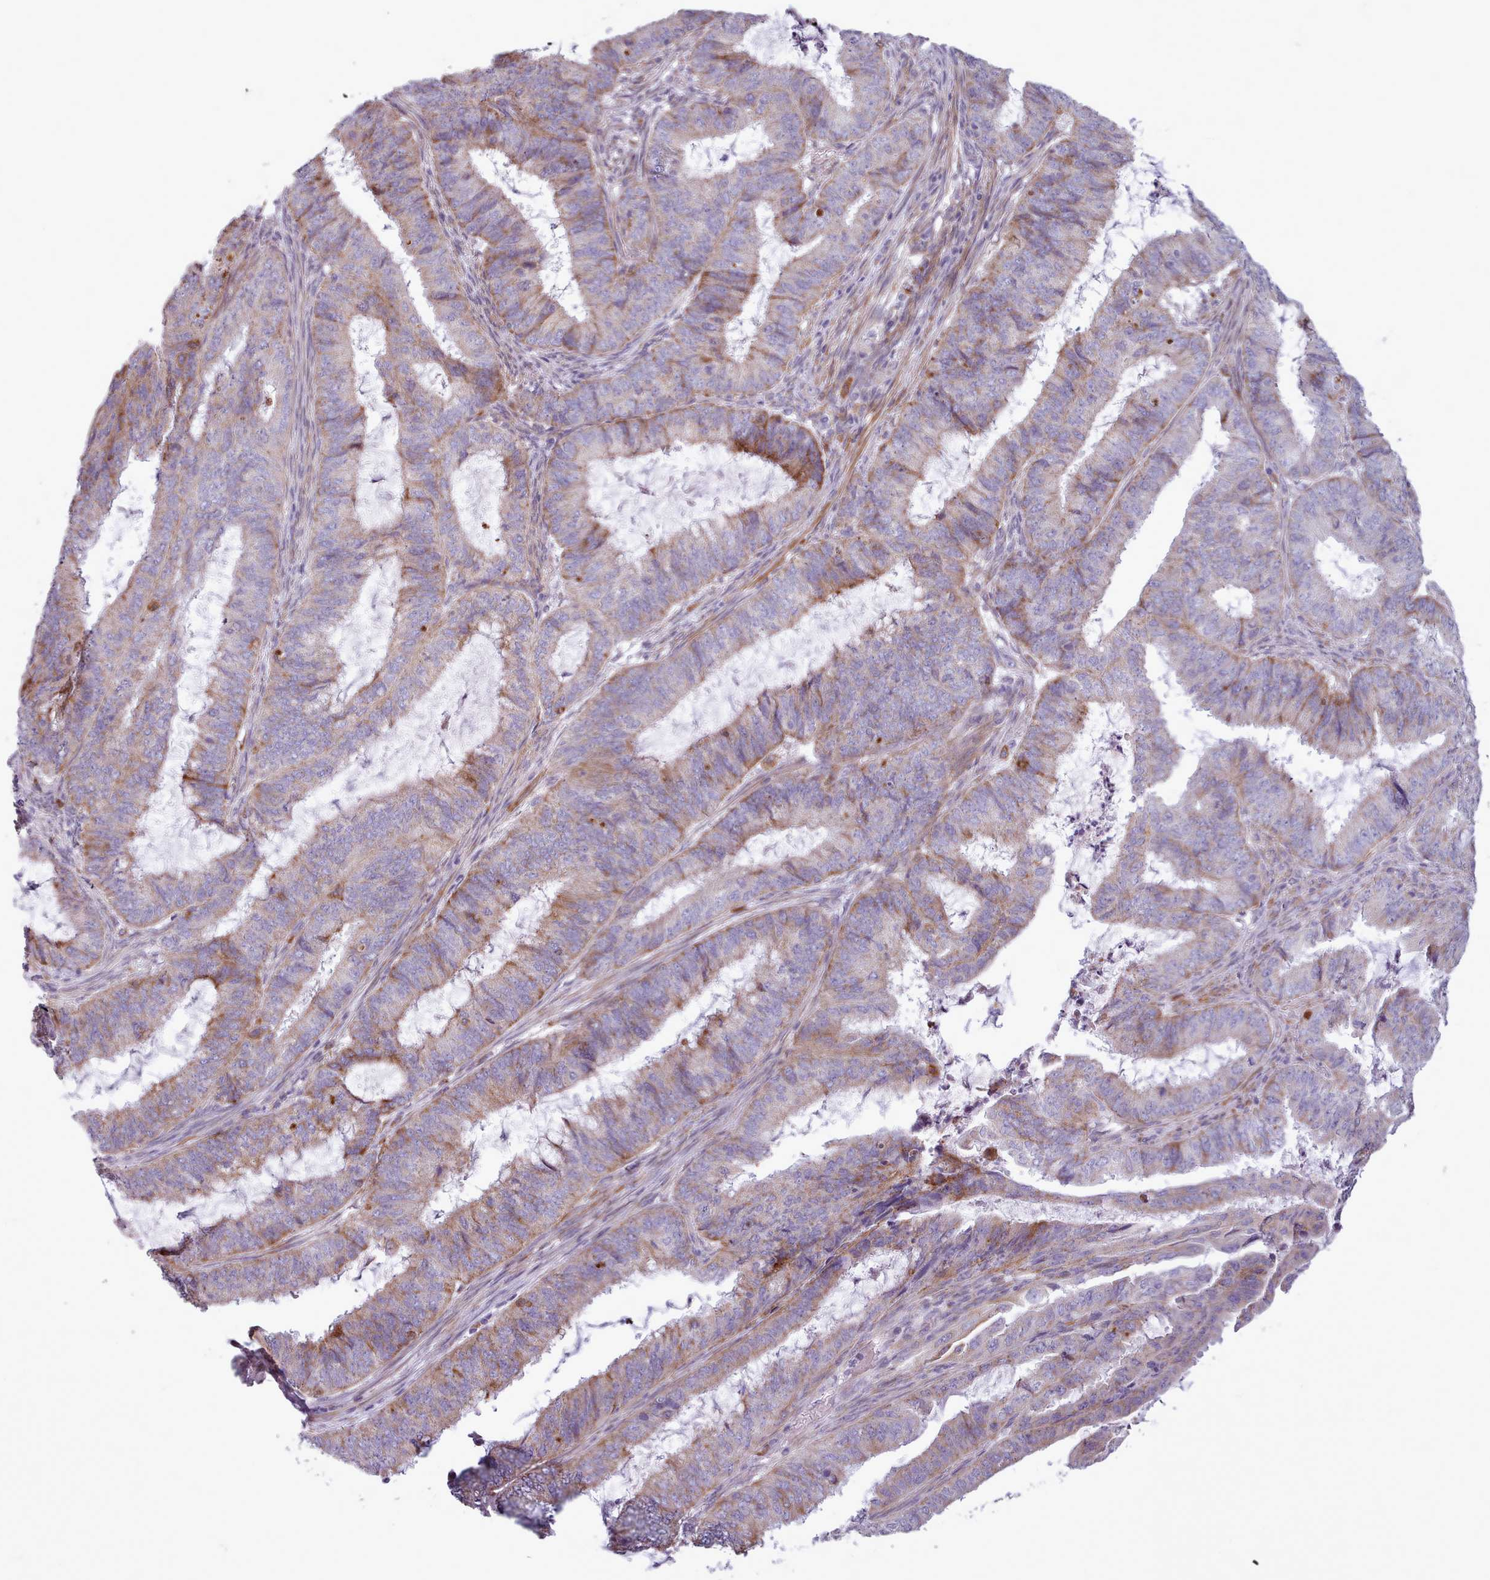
{"staining": {"intensity": "moderate", "quantity": "25%-75%", "location": "cytoplasmic/membranous"}, "tissue": "endometrial cancer", "cell_type": "Tumor cells", "image_type": "cancer", "snomed": [{"axis": "morphology", "description": "Adenocarcinoma, NOS"}, {"axis": "topography", "description": "Endometrium"}], "caption": "High-magnification brightfield microscopy of endometrial adenocarcinoma stained with DAB (3,3'-diaminobenzidine) (brown) and counterstained with hematoxylin (blue). tumor cells exhibit moderate cytoplasmic/membranous staining is appreciated in approximately25%-75% of cells. The staining was performed using DAB (3,3'-diaminobenzidine) to visualize the protein expression in brown, while the nuclei were stained in blue with hematoxylin (Magnification: 20x).", "gene": "AVL9", "patient": {"sex": "female", "age": 51}}